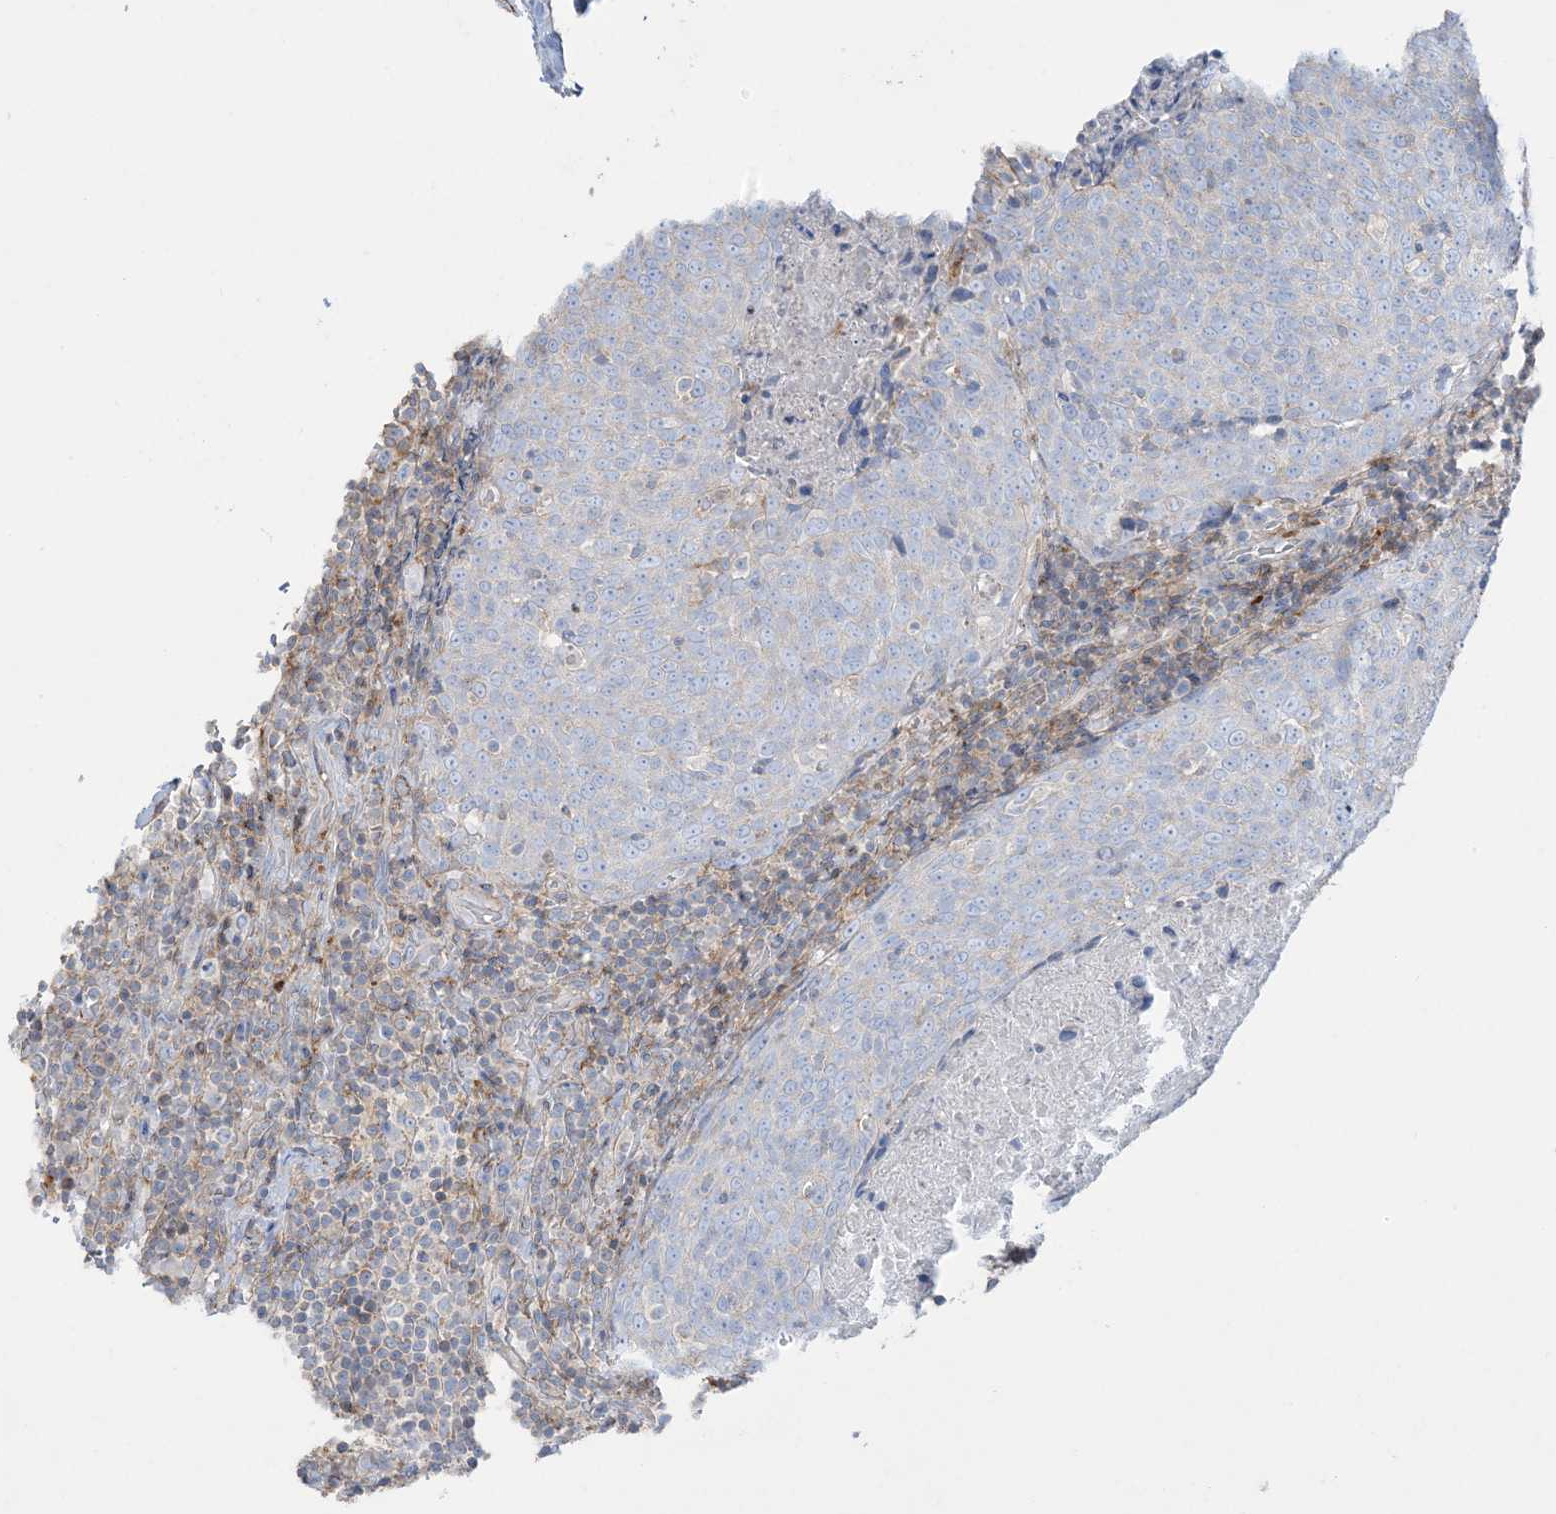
{"staining": {"intensity": "negative", "quantity": "none", "location": "none"}, "tissue": "head and neck cancer", "cell_type": "Tumor cells", "image_type": "cancer", "snomed": [{"axis": "morphology", "description": "Squamous cell carcinoma, NOS"}, {"axis": "morphology", "description": "Squamous cell carcinoma, metastatic, NOS"}, {"axis": "topography", "description": "Lymph node"}, {"axis": "topography", "description": "Head-Neck"}], "caption": "Immunohistochemistry (IHC) of head and neck cancer (metastatic squamous cell carcinoma) shows no staining in tumor cells.", "gene": "GTF3C2", "patient": {"sex": "male", "age": 62}}